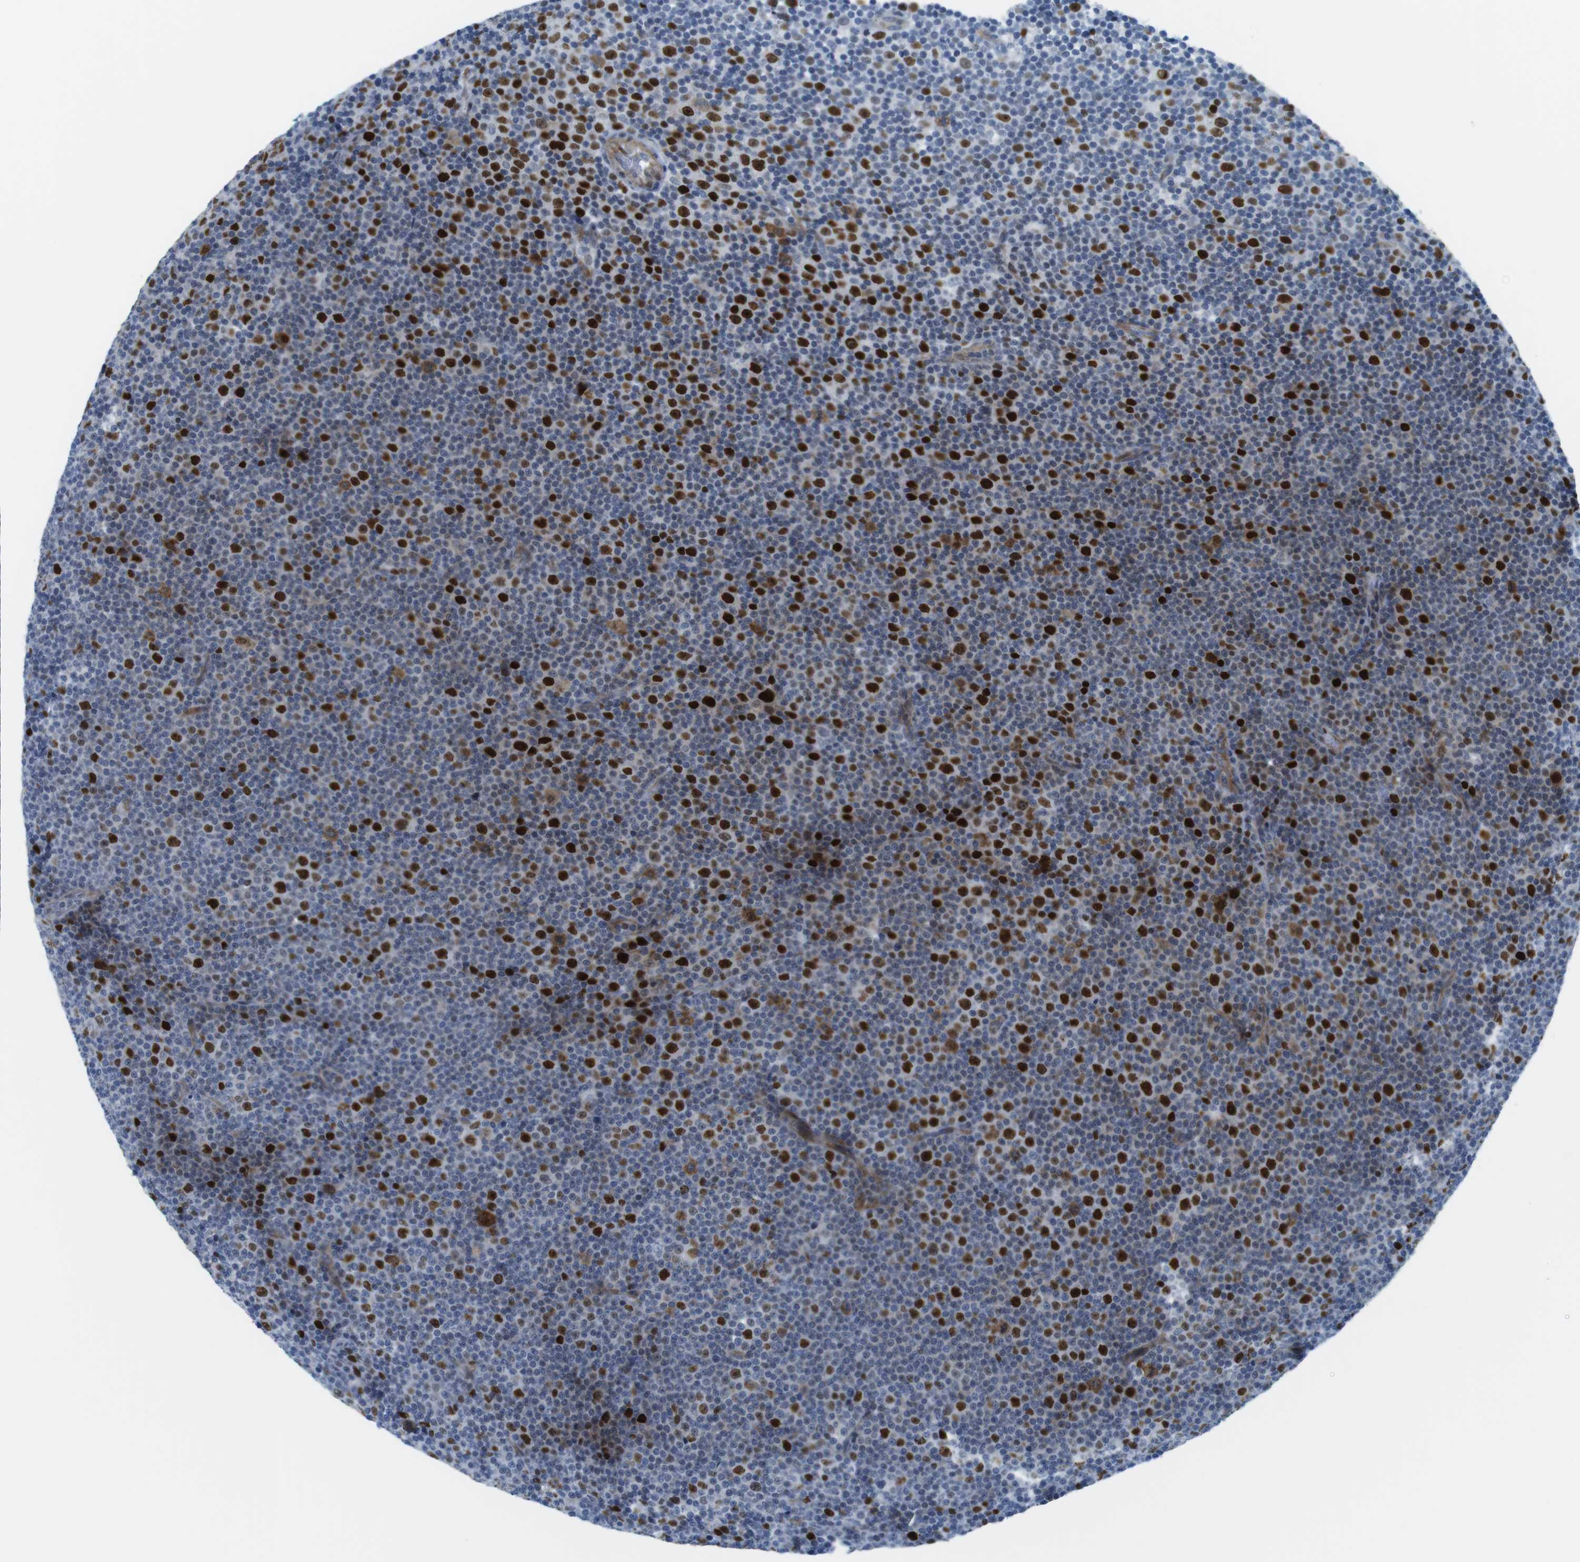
{"staining": {"intensity": "strong", "quantity": "25%-75%", "location": "cytoplasmic/membranous,nuclear"}, "tissue": "lymphoma", "cell_type": "Tumor cells", "image_type": "cancer", "snomed": [{"axis": "morphology", "description": "Malignant lymphoma, non-Hodgkin's type, Low grade"}, {"axis": "topography", "description": "Lymph node"}], "caption": "Protein analysis of low-grade malignant lymphoma, non-Hodgkin's type tissue exhibits strong cytoplasmic/membranous and nuclear expression in approximately 25%-75% of tumor cells. Nuclei are stained in blue.", "gene": "CHAF1A", "patient": {"sex": "female", "age": 67}}